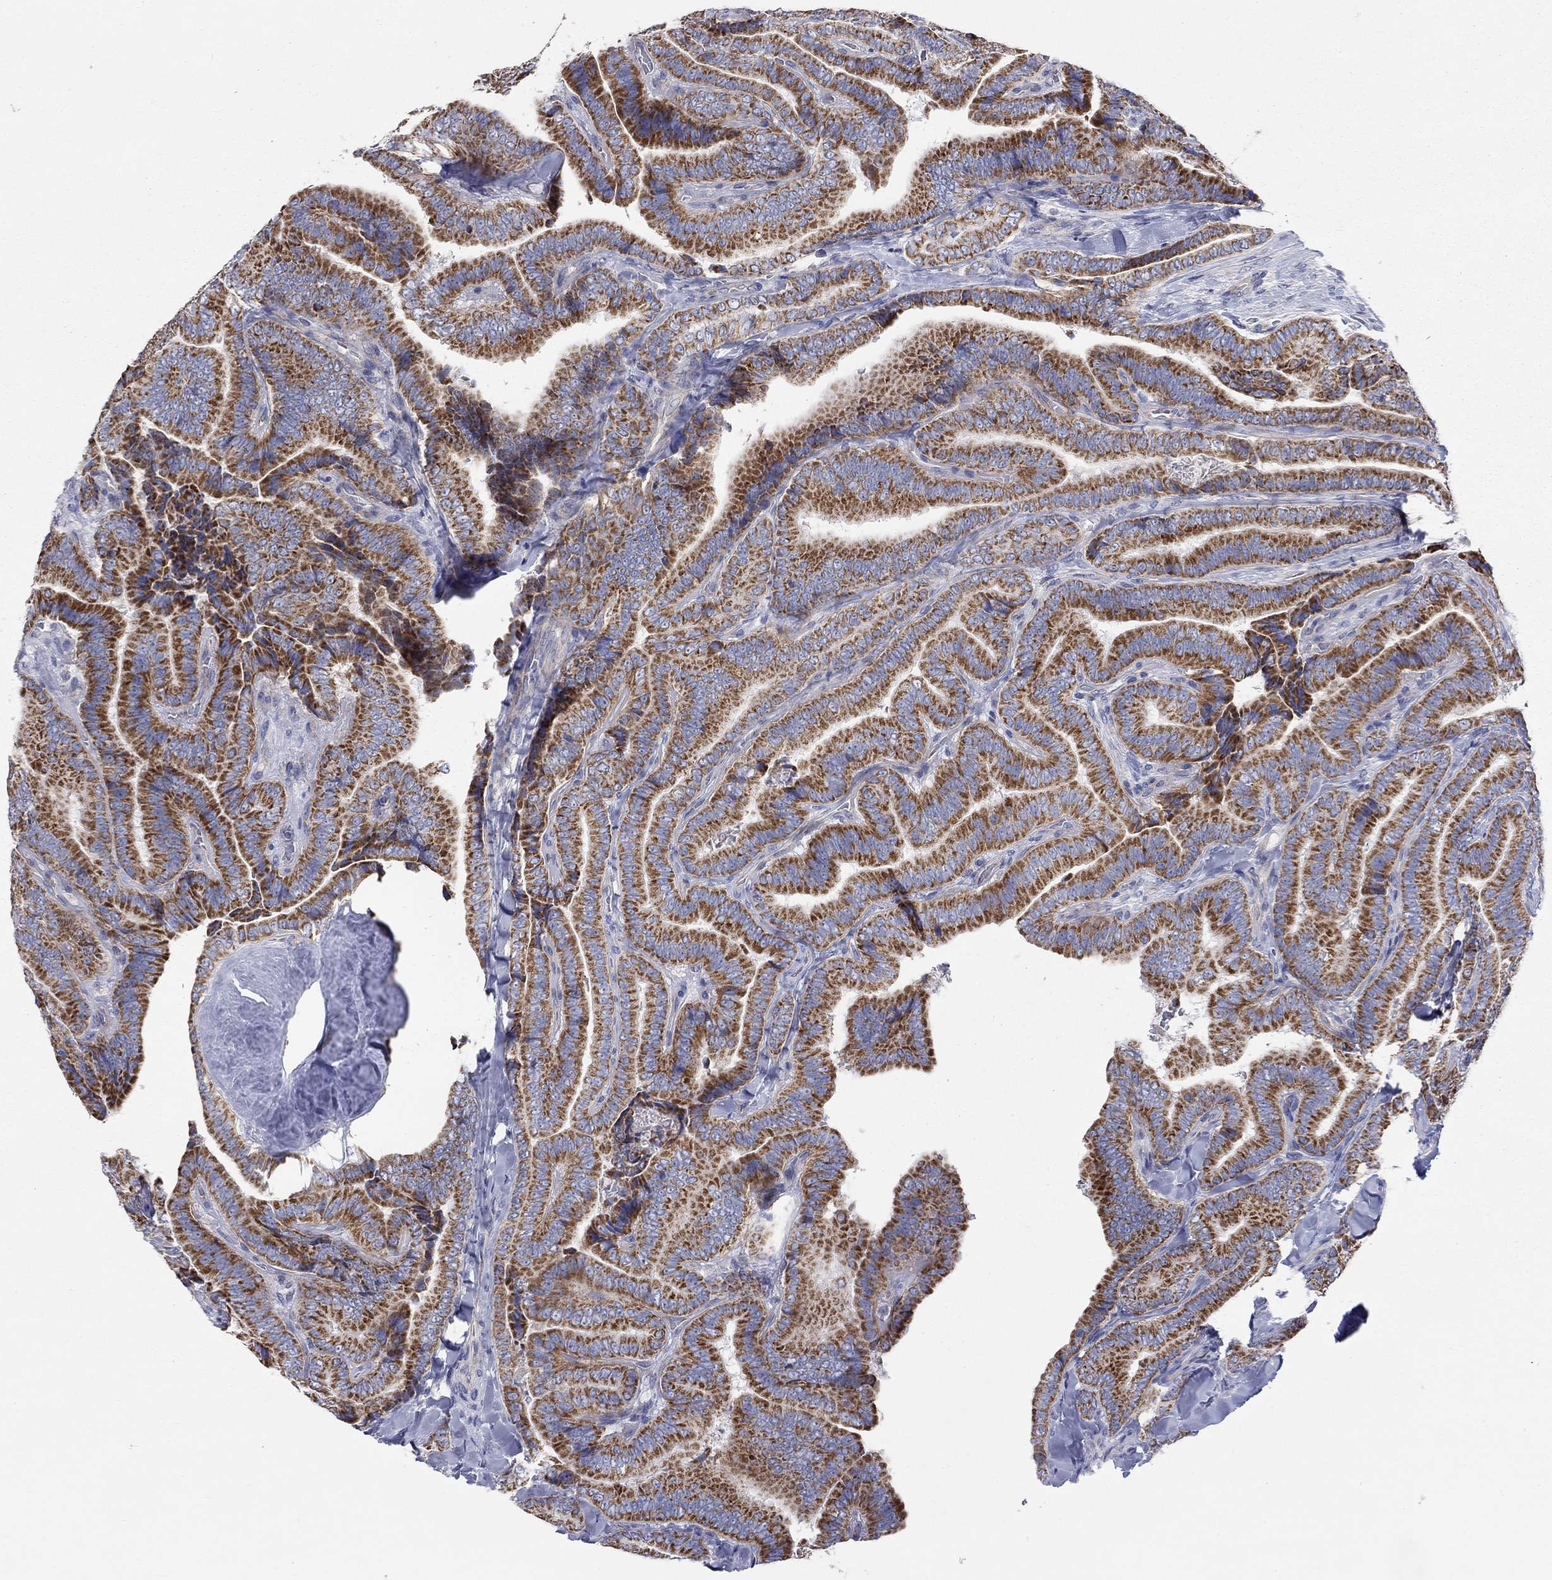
{"staining": {"intensity": "strong", "quantity": ">75%", "location": "cytoplasmic/membranous"}, "tissue": "thyroid cancer", "cell_type": "Tumor cells", "image_type": "cancer", "snomed": [{"axis": "morphology", "description": "Papillary adenocarcinoma, NOS"}, {"axis": "topography", "description": "Thyroid gland"}], "caption": "A brown stain shows strong cytoplasmic/membranous staining of a protein in papillary adenocarcinoma (thyroid) tumor cells. The staining was performed using DAB, with brown indicating positive protein expression. Nuclei are stained blue with hematoxylin.", "gene": "RCAN1", "patient": {"sex": "male", "age": 61}}